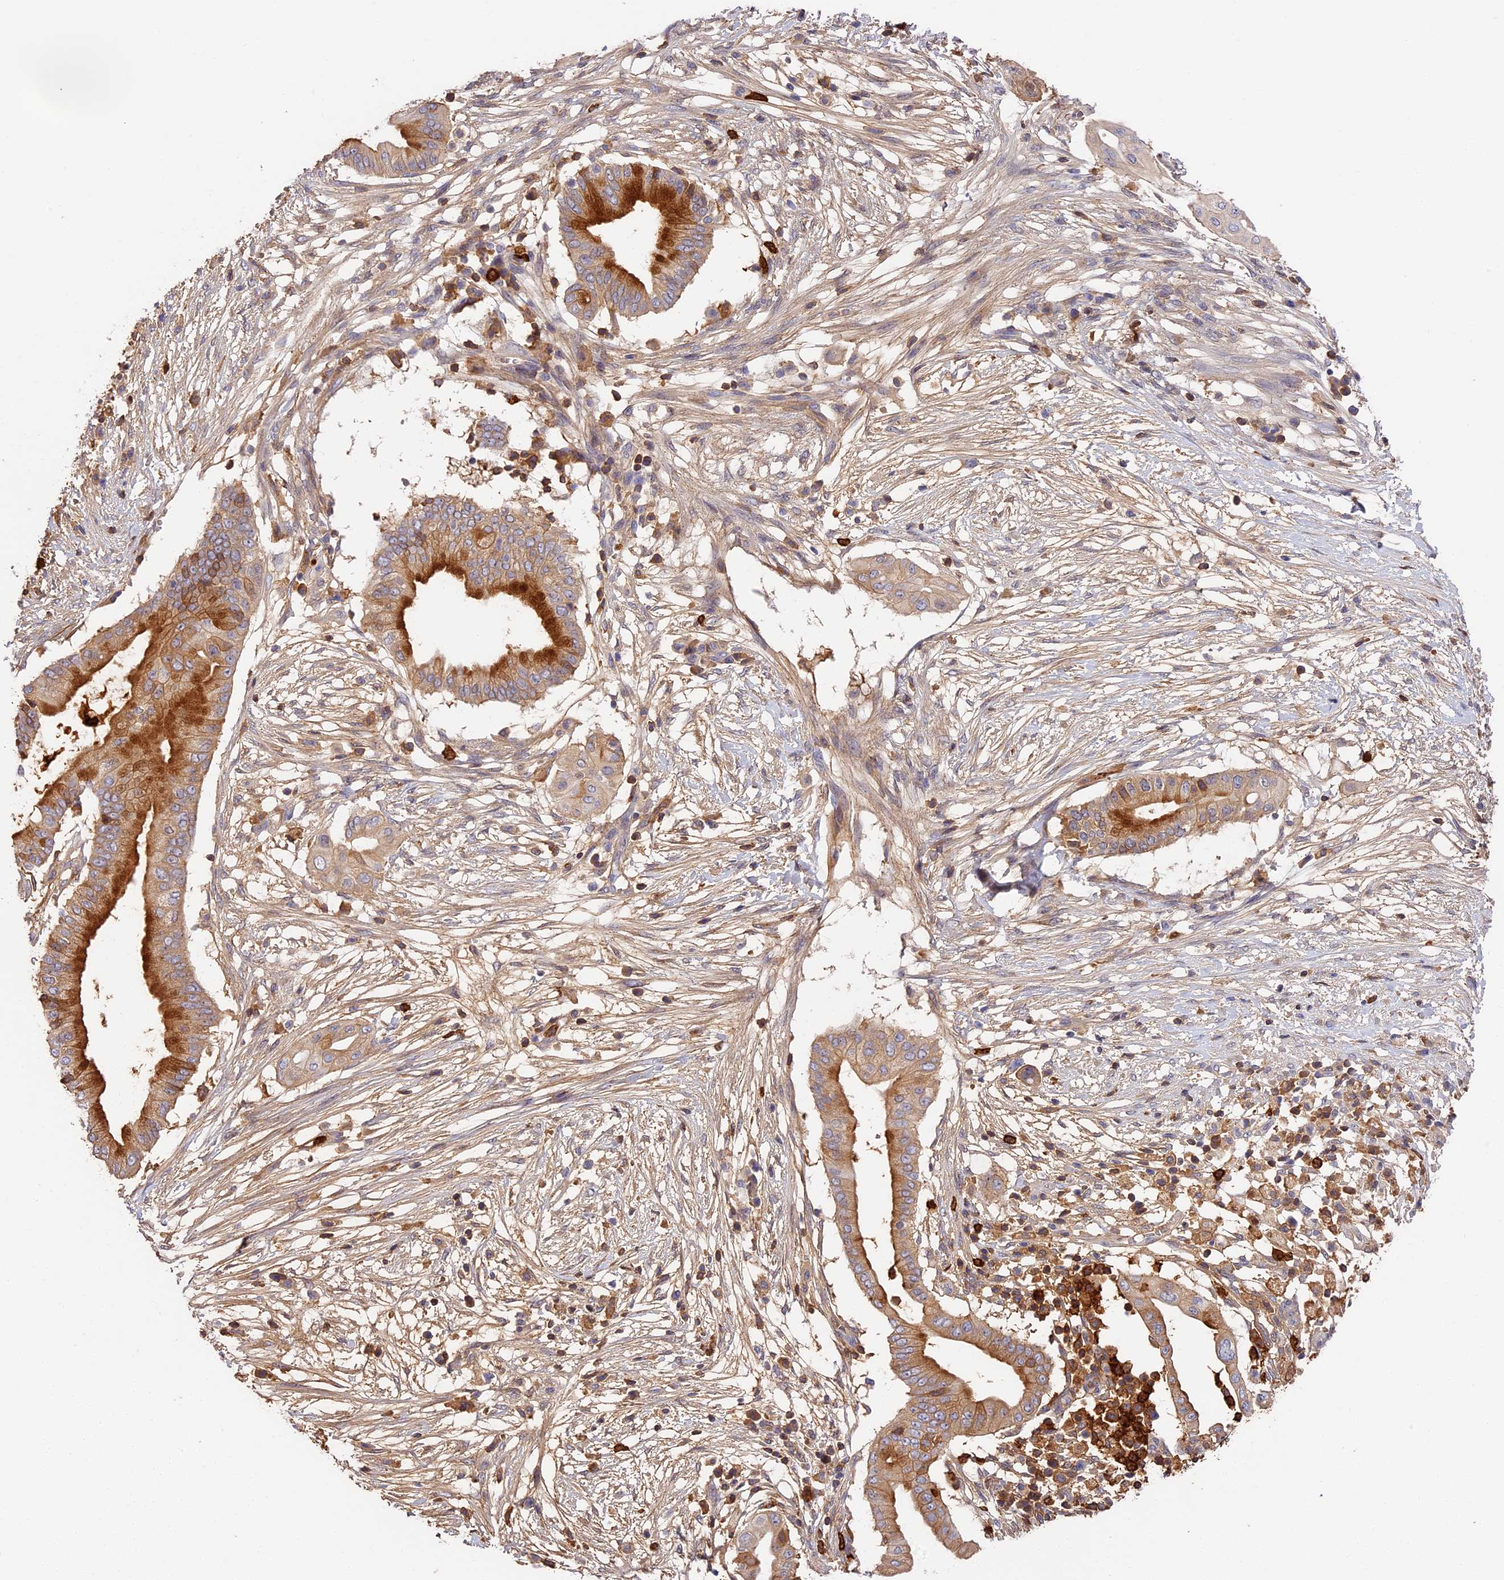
{"staining": {"intensity": "strong", "quantity": "25%-75%", "location": "cytoplasmic/membranous"}, "tissue": "pancreatic cancer", "cell_type": "Tumor cells", "image_type": "cancer", "snomed": [{"axis": "morphology", "description": "Adenocarcinoma, NOS"}, {"axis": "topography", "description": "Pancreas"}], "caption": "Approximately 25%-75% of tumor cells in human pancreatic cancer (adenocarcinoma) display strong cytoplasmic/membranous protein expression as visualized by brown immunohistochemical staining.", "gene": "ADGRD1", "patient": {"sex": "male", "age": 68}}